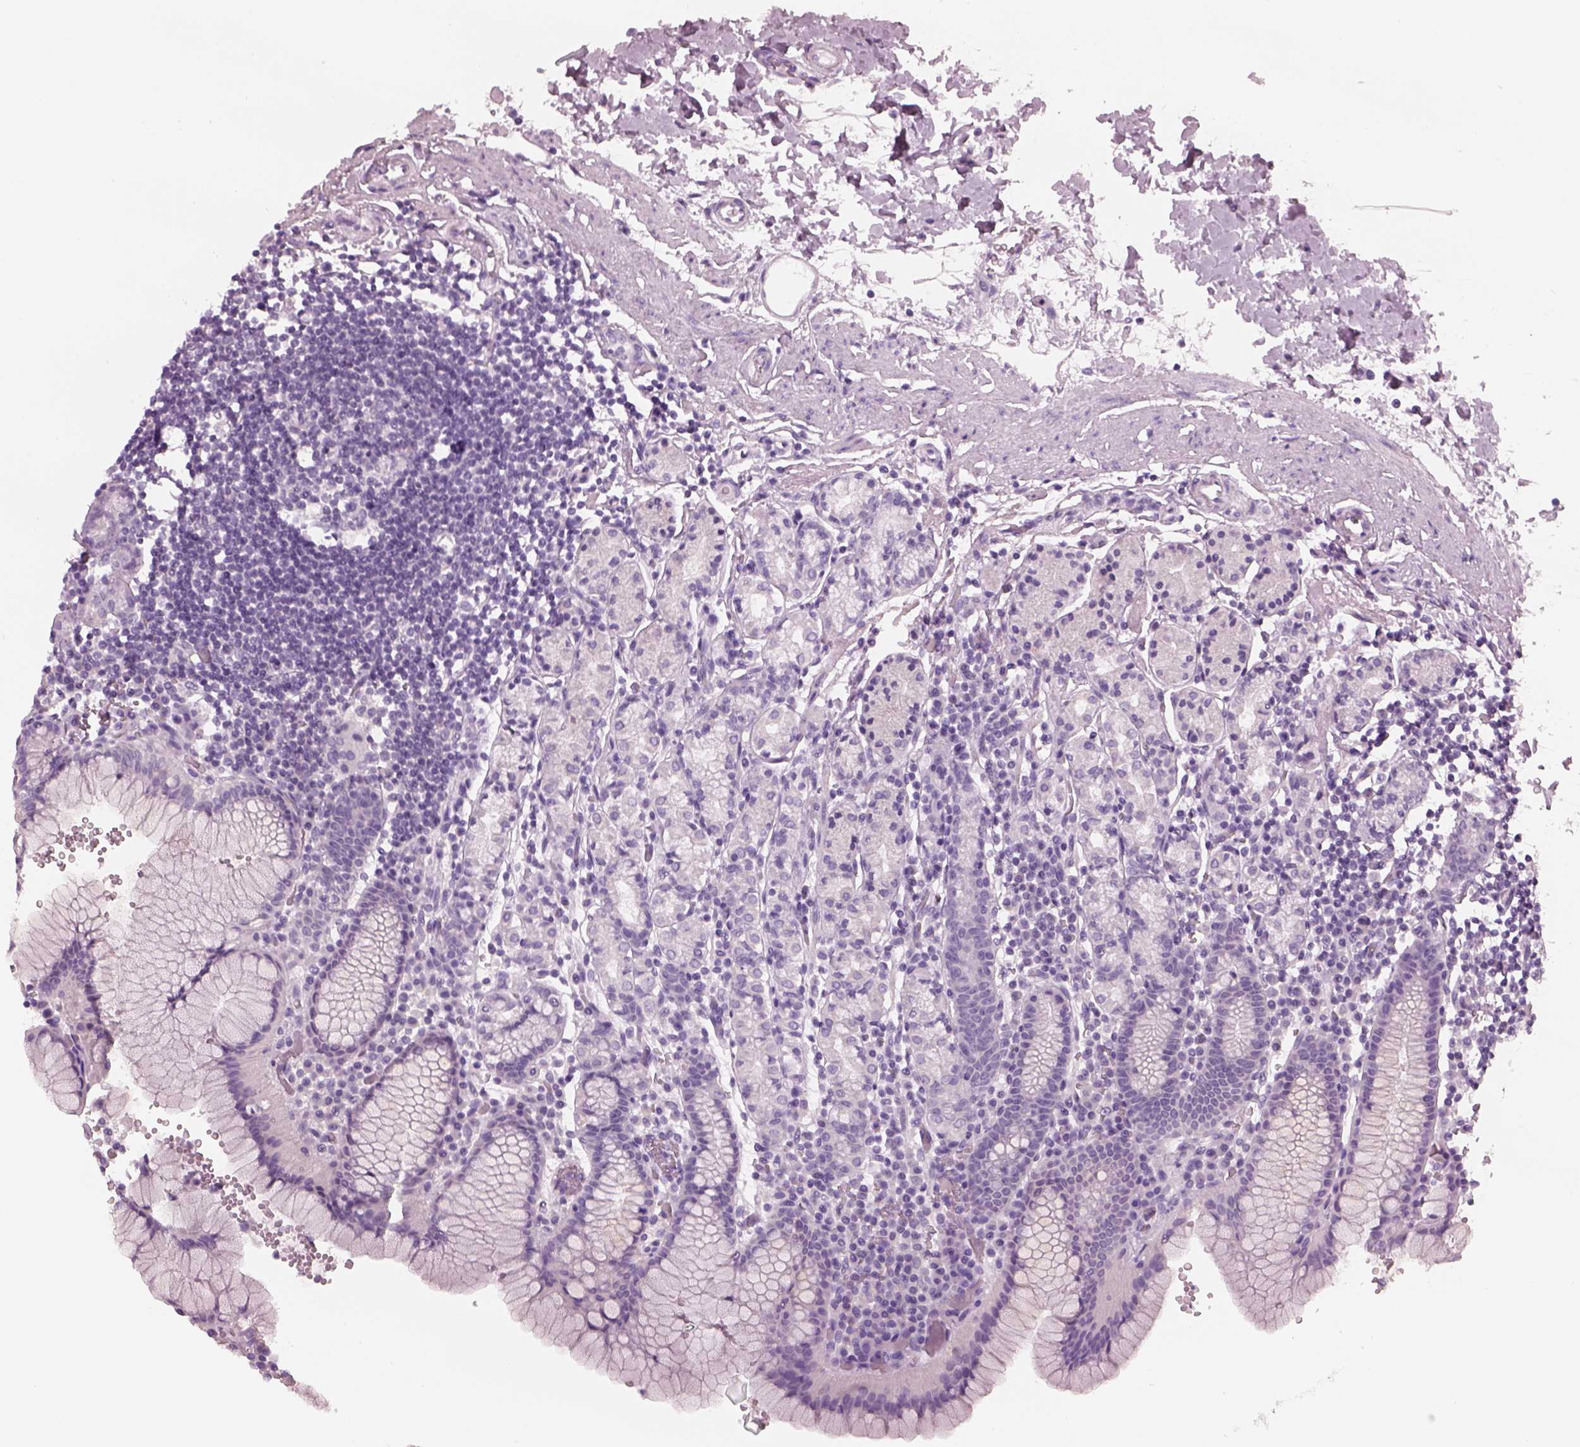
{"staining": {"intensity": "negative", "quantity": "none", "location": "none"}, "tissue": "stomach", "cell_type": "Glandular cells", "image_type": "normal", "snomed": [{"axis": "morphology", "description": "Normal tissue, NOS"}, {"axis": "topography", "description": "Stomach, upper"}, {"axis": "topography", "description": "Stomach"}], "caption": "Immunohistochemical staining of unremarkable stomach demonstrates no significant expression in glandular cells.", "gene": "PACRG", "patient": {"sex": "male", "age": 62}}